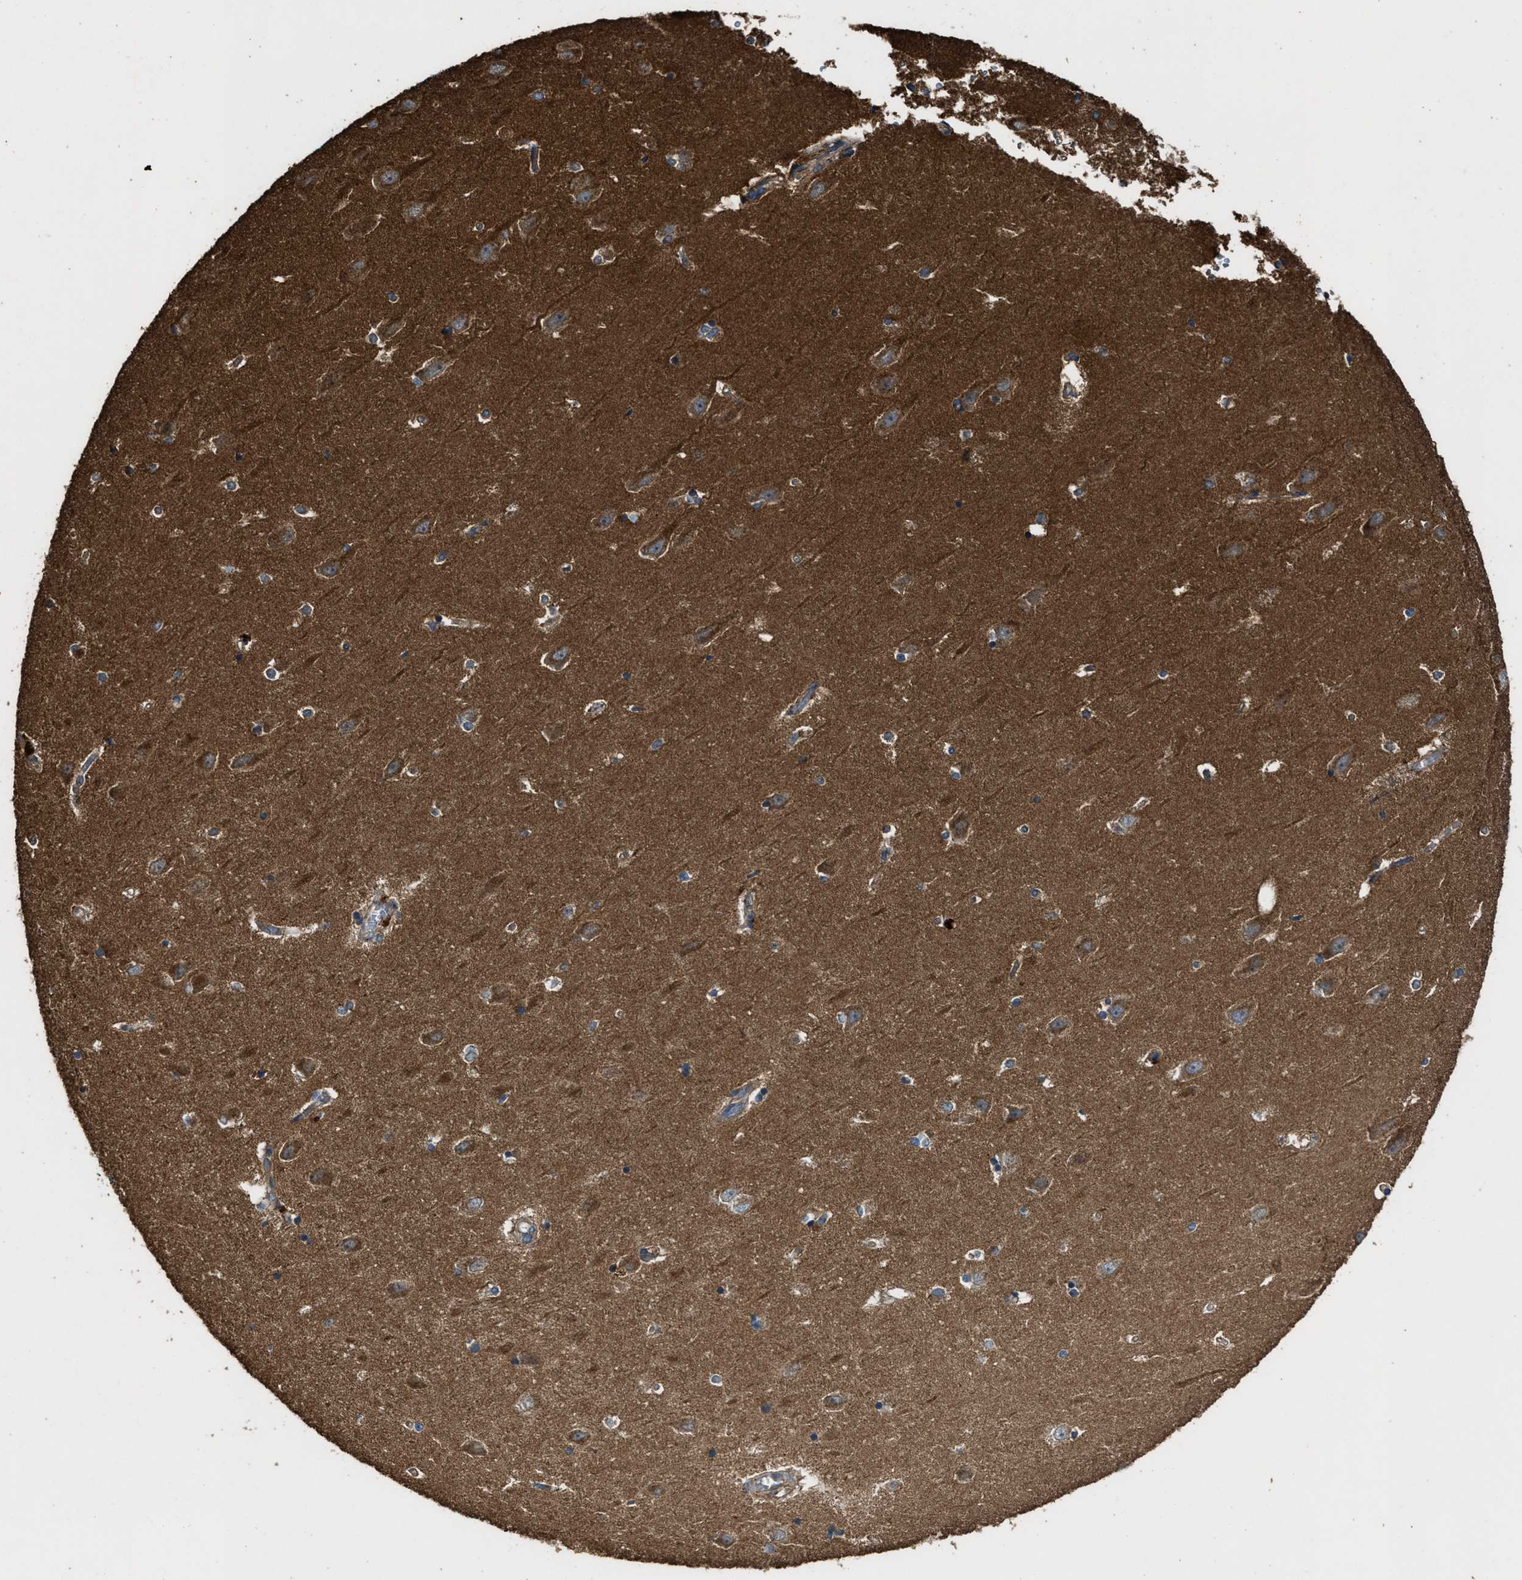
{"staining": {"intensity": "moderate", "quantity": "25%-75%", "location": "cytoplasmic/membranous"}, "tissue": "hippocampus", "cell_type": "Glial cells", "image_type": "normal", "snomed": [{"axis": "morphology", "description": "Normal tissue, NOS"}, {"axis": "topography", "description": "Hippocampus"}], "caption": "Immunohistochemical staining of benign human hippocampus exhibits 25%-75% levels of moderate cytoplasmic/membranous protein staining in about 25%-75% of glial cells.", "gene": "MAP3K8", "patient": {"sex": "male", "age": 45}}